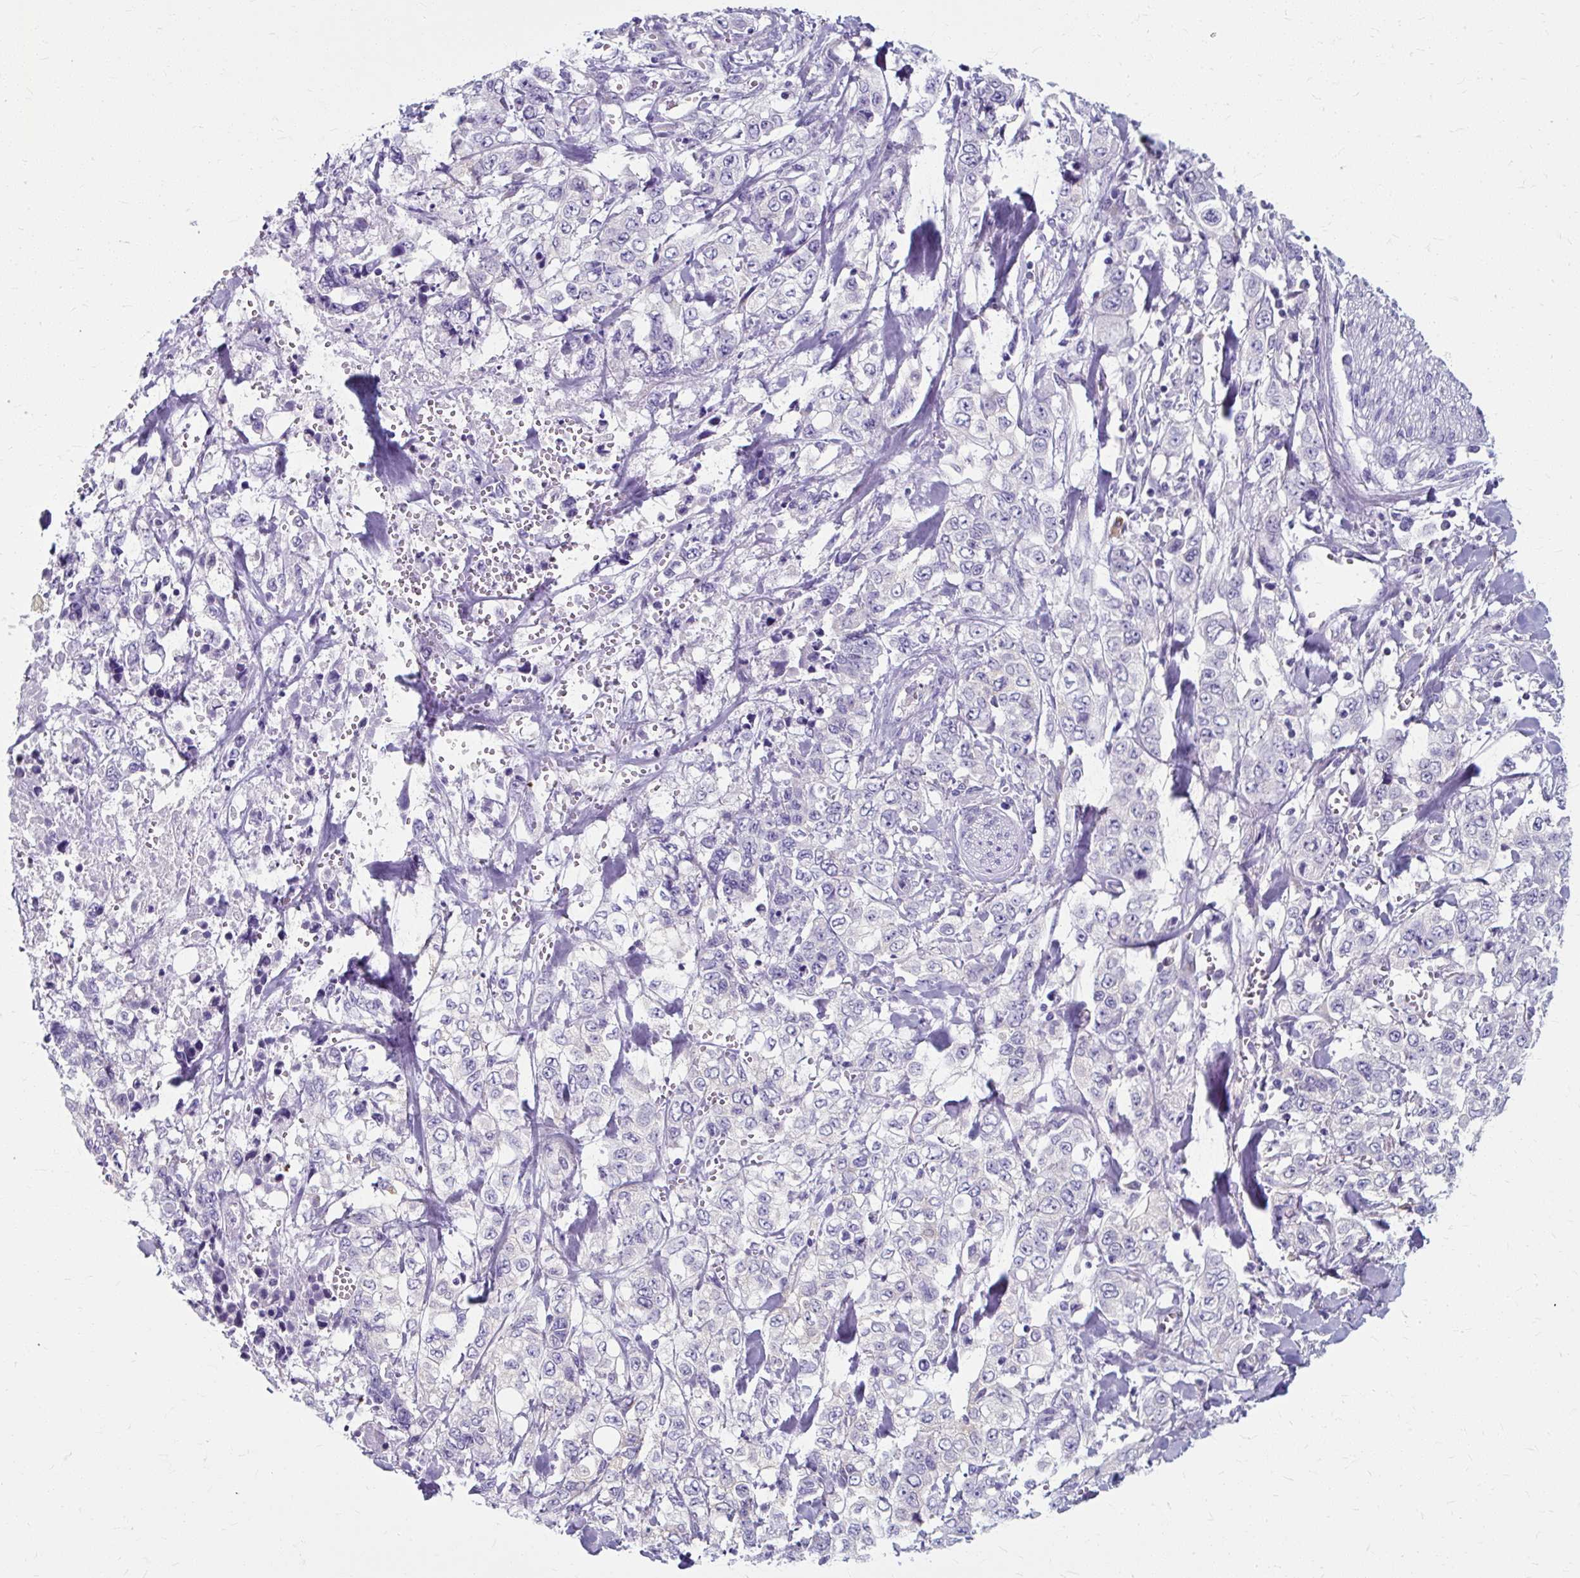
{"staining": {"intensity": "negative", "quantity": "none", "location": "none"}, "tissue": "stomach cancer", "cell_type": "Tumor cells", "image_type": "cancer", "snomed": [{"axis": "morphology", "description": "Adenocarcinoma, NOS"}, {"axis": "topography", "description": "Stomach, upper"}], "caption": "The immunohistochemistry photomicrograph has no significant positivity in tumor cells of stomach adenocarcinoma tissue.", "gene": "ZNF555", "patient": {"sex": "male", "age": 62}}